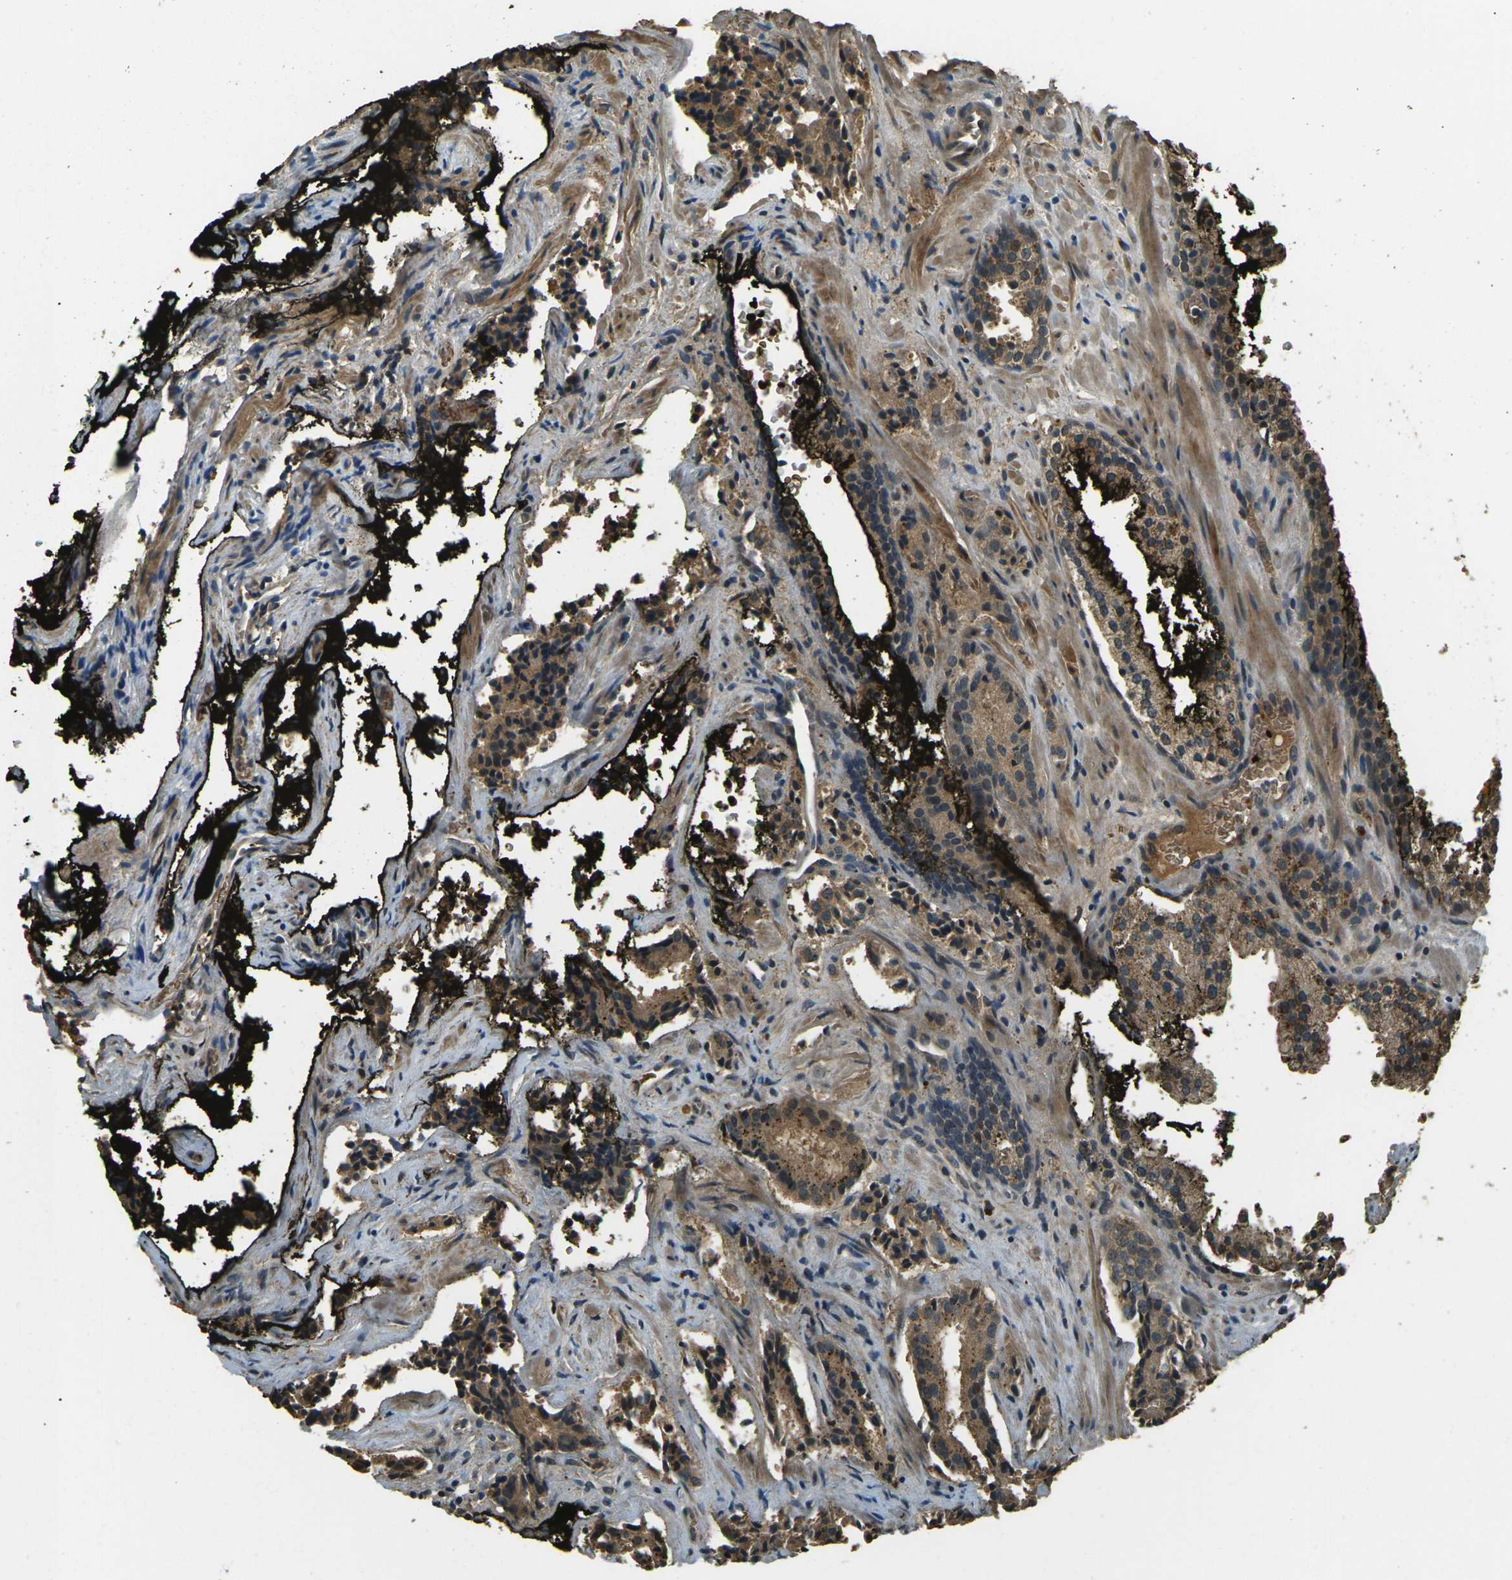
{"staining": {"intensity": "moderate", "quantity": ">75%", "location": "cytoplasmic/membranous"}, "tissue": "prostate cancer", "cell_type": "Tumor cells", "image_type": "cancer", "snomed": [{"axis": "morphology", "description": "Adenocarcinoma, High grade"}, {"axis": "topography", "description": "Prostate"}], "caption": "Protein staining by IHC displays moderate cytoplasmic/membranous positivity in about >75% of tumor cells in prostate cancer.", "gene": "TOR1A", "patient": {"sex": "male", "age": 58}}